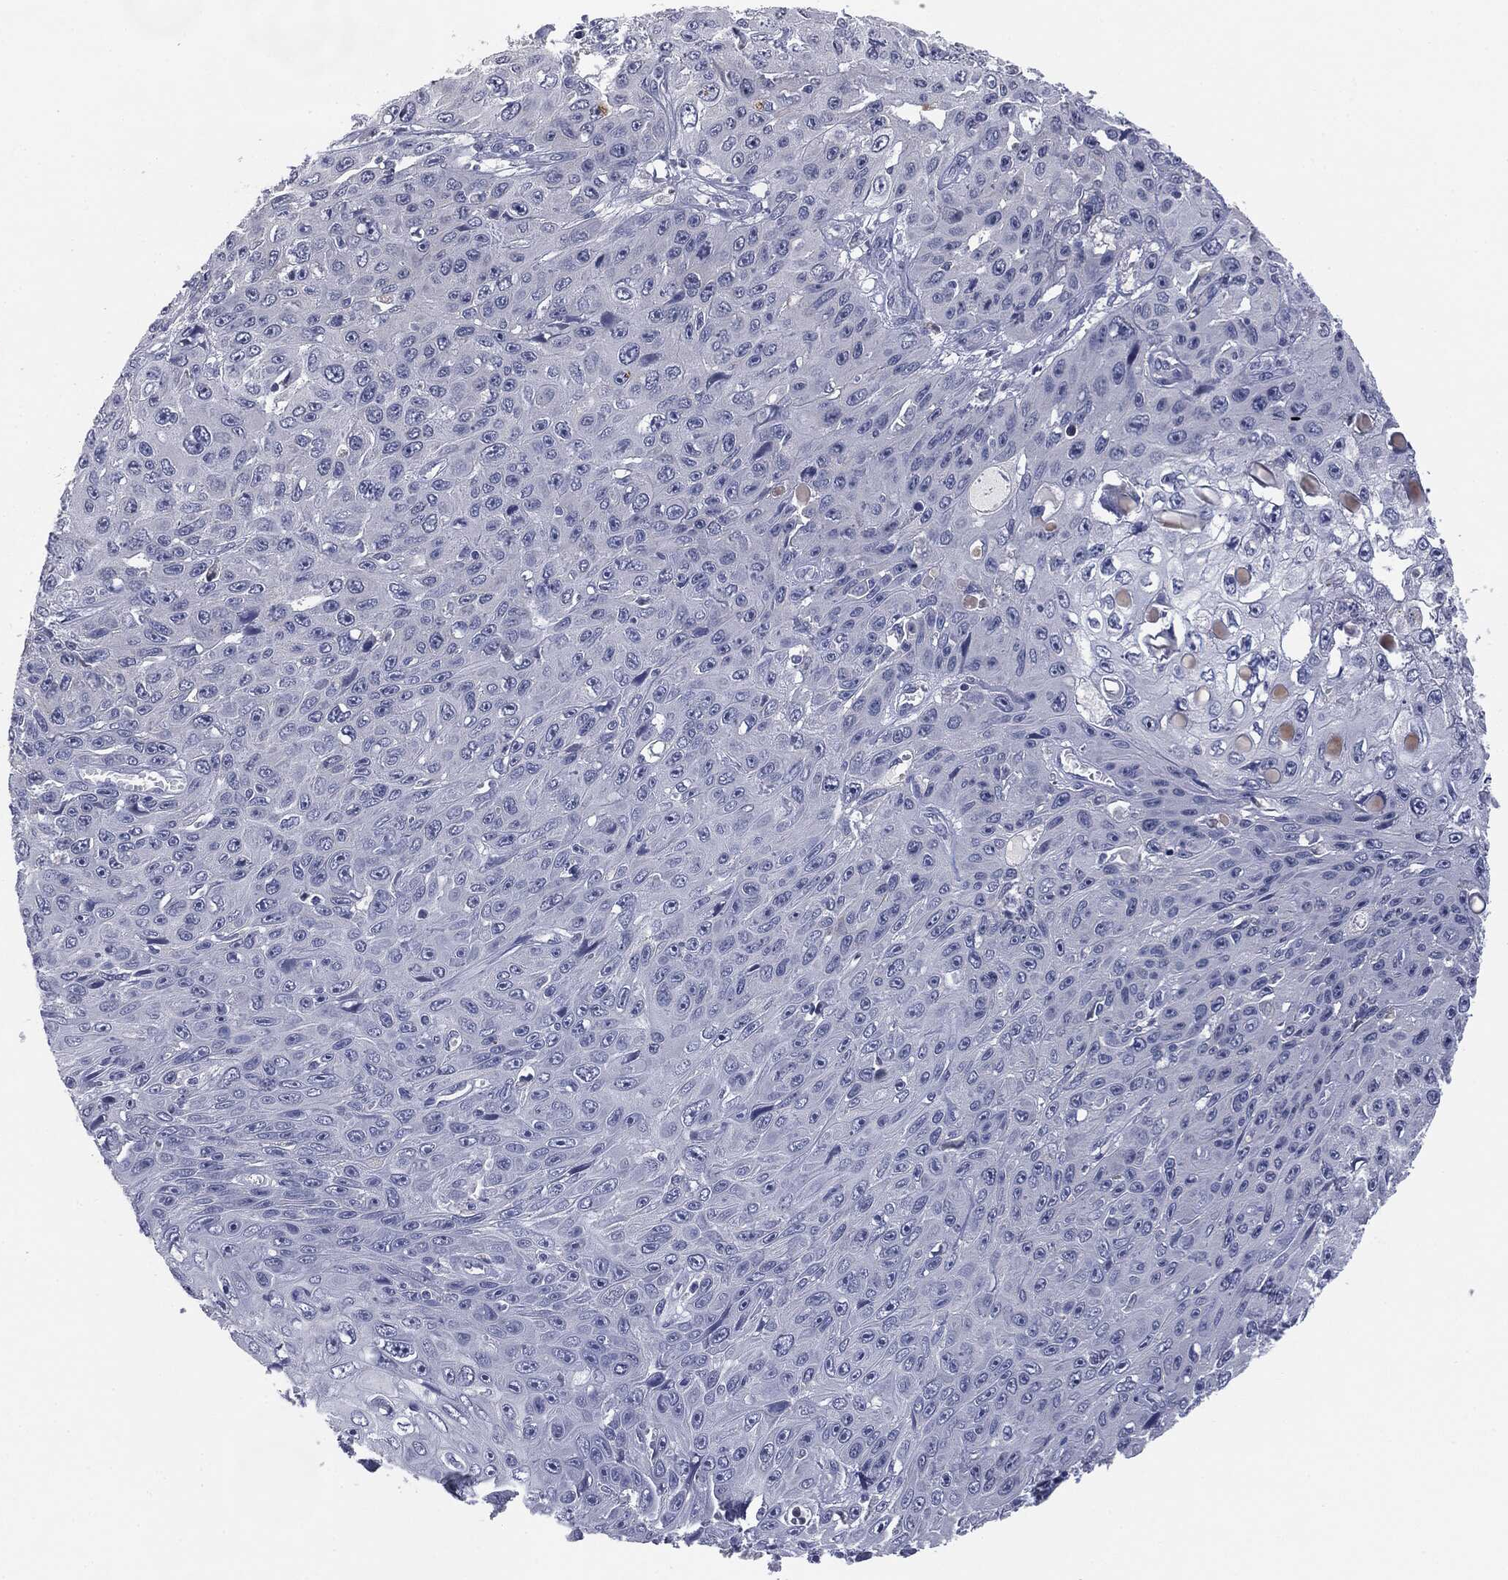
{"staining": {"intensity": "negative", "quantity": "none", "location": "none"}, "tissue": "skin cancer", "cell_type": "Tumor cells", "image_type": "cancer", "snomed": [{"axis": "morphology", "description": "Squamous cell carcinoma, NOS"}, {"axis": "topography", "description": "Skin"}], "caption": "Squamous cell carcinoma (skin) was stained to show a protein in brown. There is no significant staining in tumor cells.", "gene": "MUC1", "patient": {"sex": "male", "age": 82}}